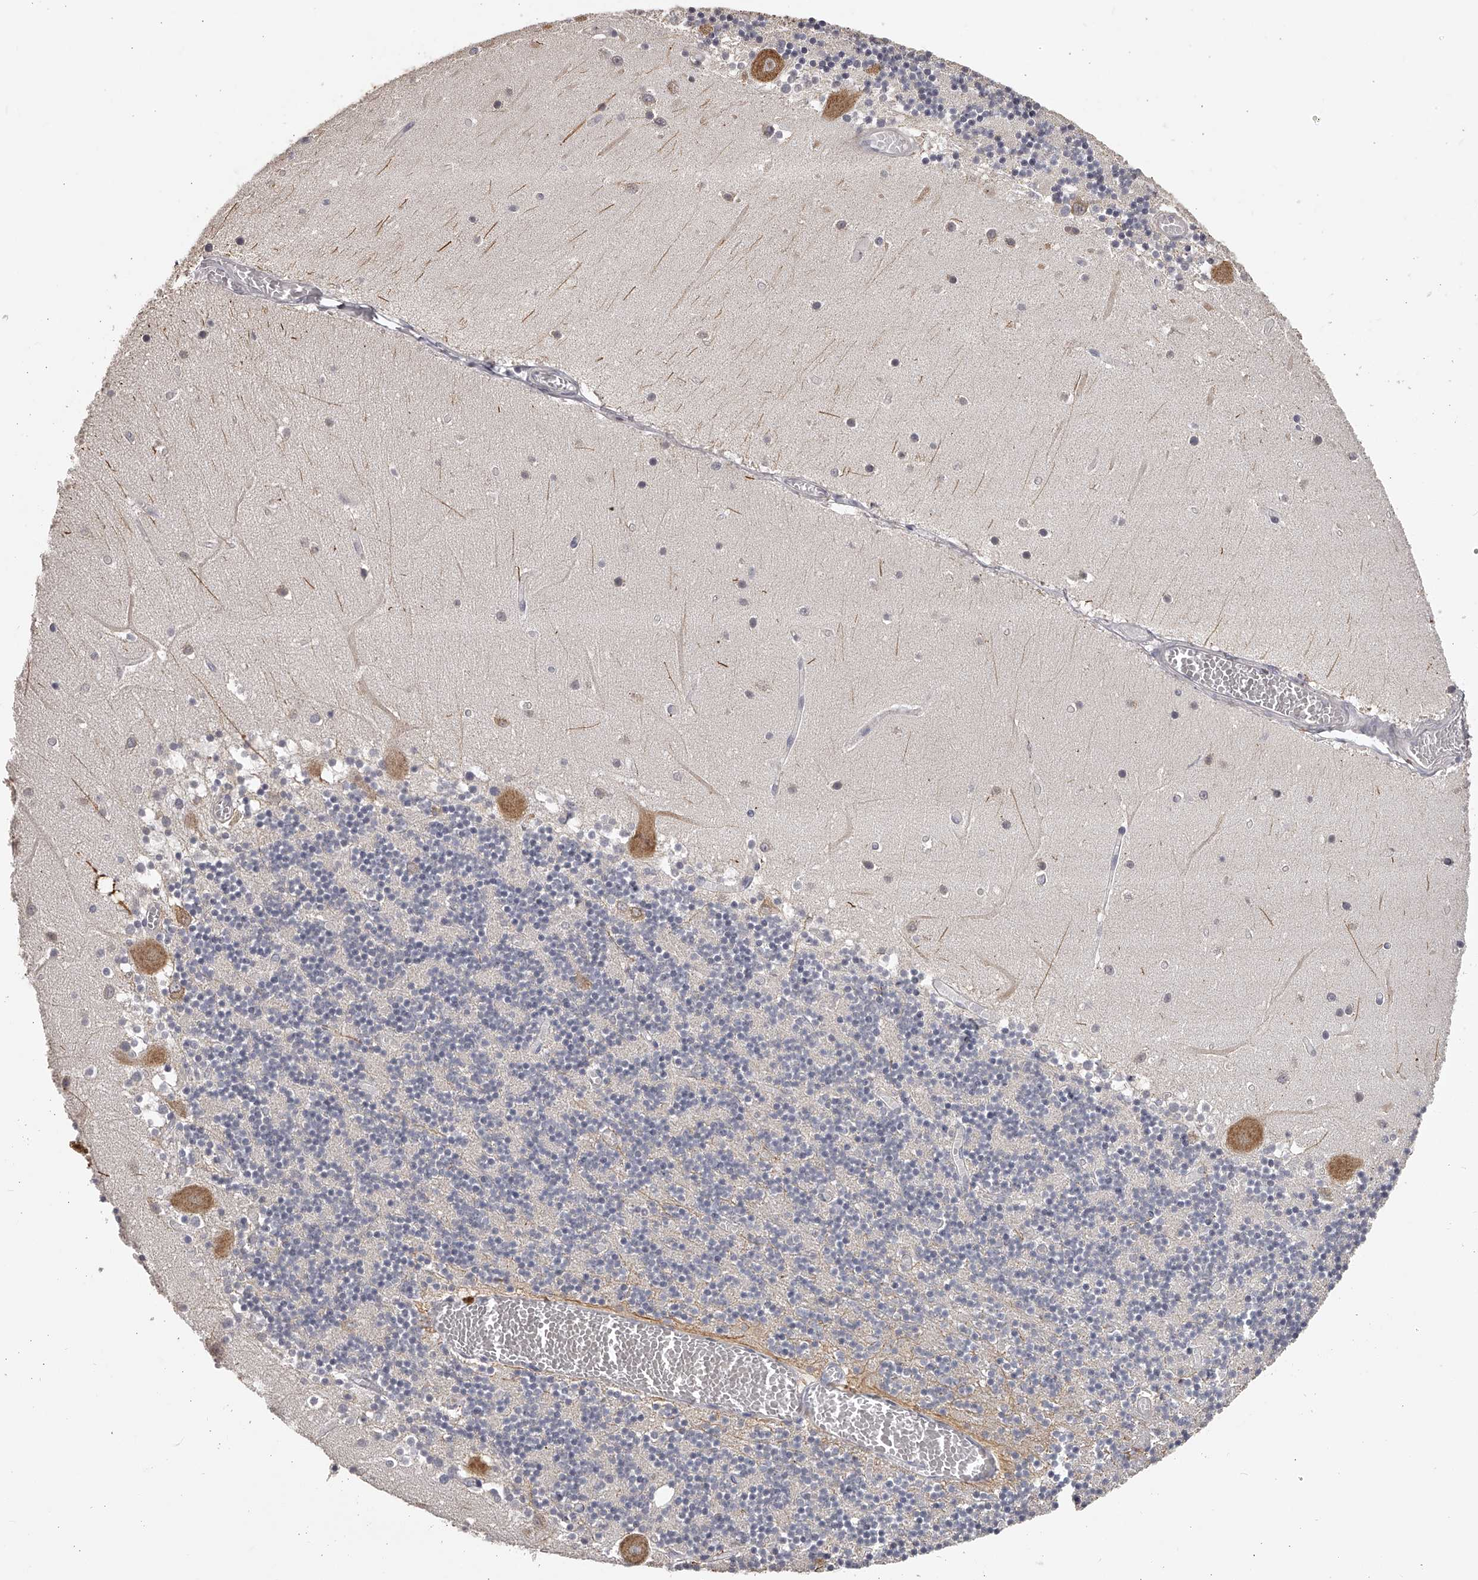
{"staining": {"intensity": "negative", "quantity": "none", "location": "none"}, "tissue": "cerebellum", "cell_type": "Cells in granular layer", "image_type": "normal", "snomed": [{"axis": "morphology", "description": "Normal tissue, NOS"}, {"axis": "topography", "description": "Cerebellum"}], "caption": "Benign cerebellum was stained to show a protein in brown. There is no significant positivity in cells in granular layer. Nuclei are stained in blue.", "gene": "TNN", "patient": {"sex": "female", "age": 28}}